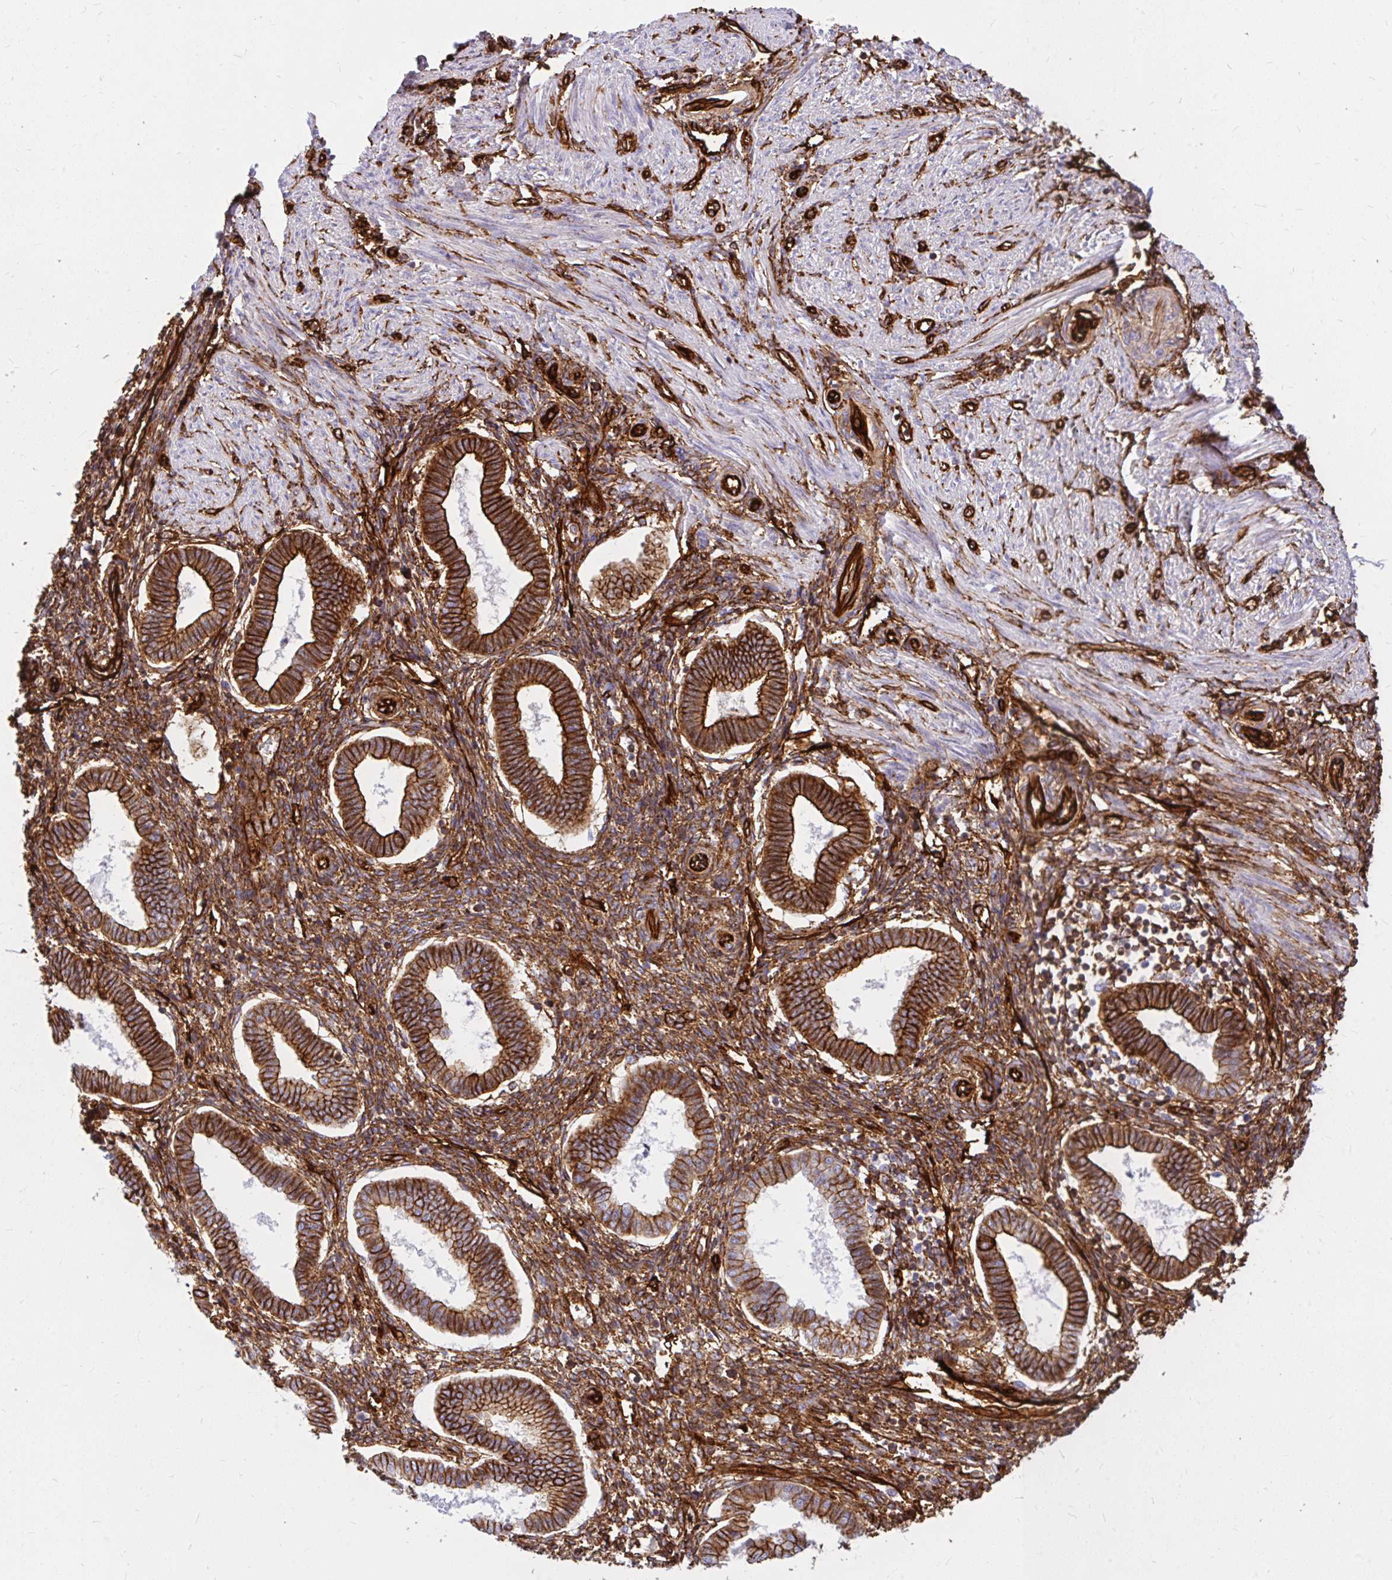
{"staining": {"intensity": "strong", "quantity": ">75%", "location": "cytoplasmic/membranous"}, "tissue": "endometrium", "cell_type": "Cells in endometrial stroma", "image_type": "normal", "snomed": [{"axis": "morphology", "description": "Normal tissue, NOS"}, {"axis": "topography", "description": "Endometrium"}], "caption": "A micrograph of human endometrium stained for a protein displays strong cytoplasmic/membranous brown staining in cells in endometrial stroma. (Stains: DAB (3,3'-diaminobenzidine) in brown, nuclei in blue, Microscopy: brightfield microscopy at high magnification).", "gene": "MAP1LC3B2", "patient": {"sex": "female", "age": 24}}